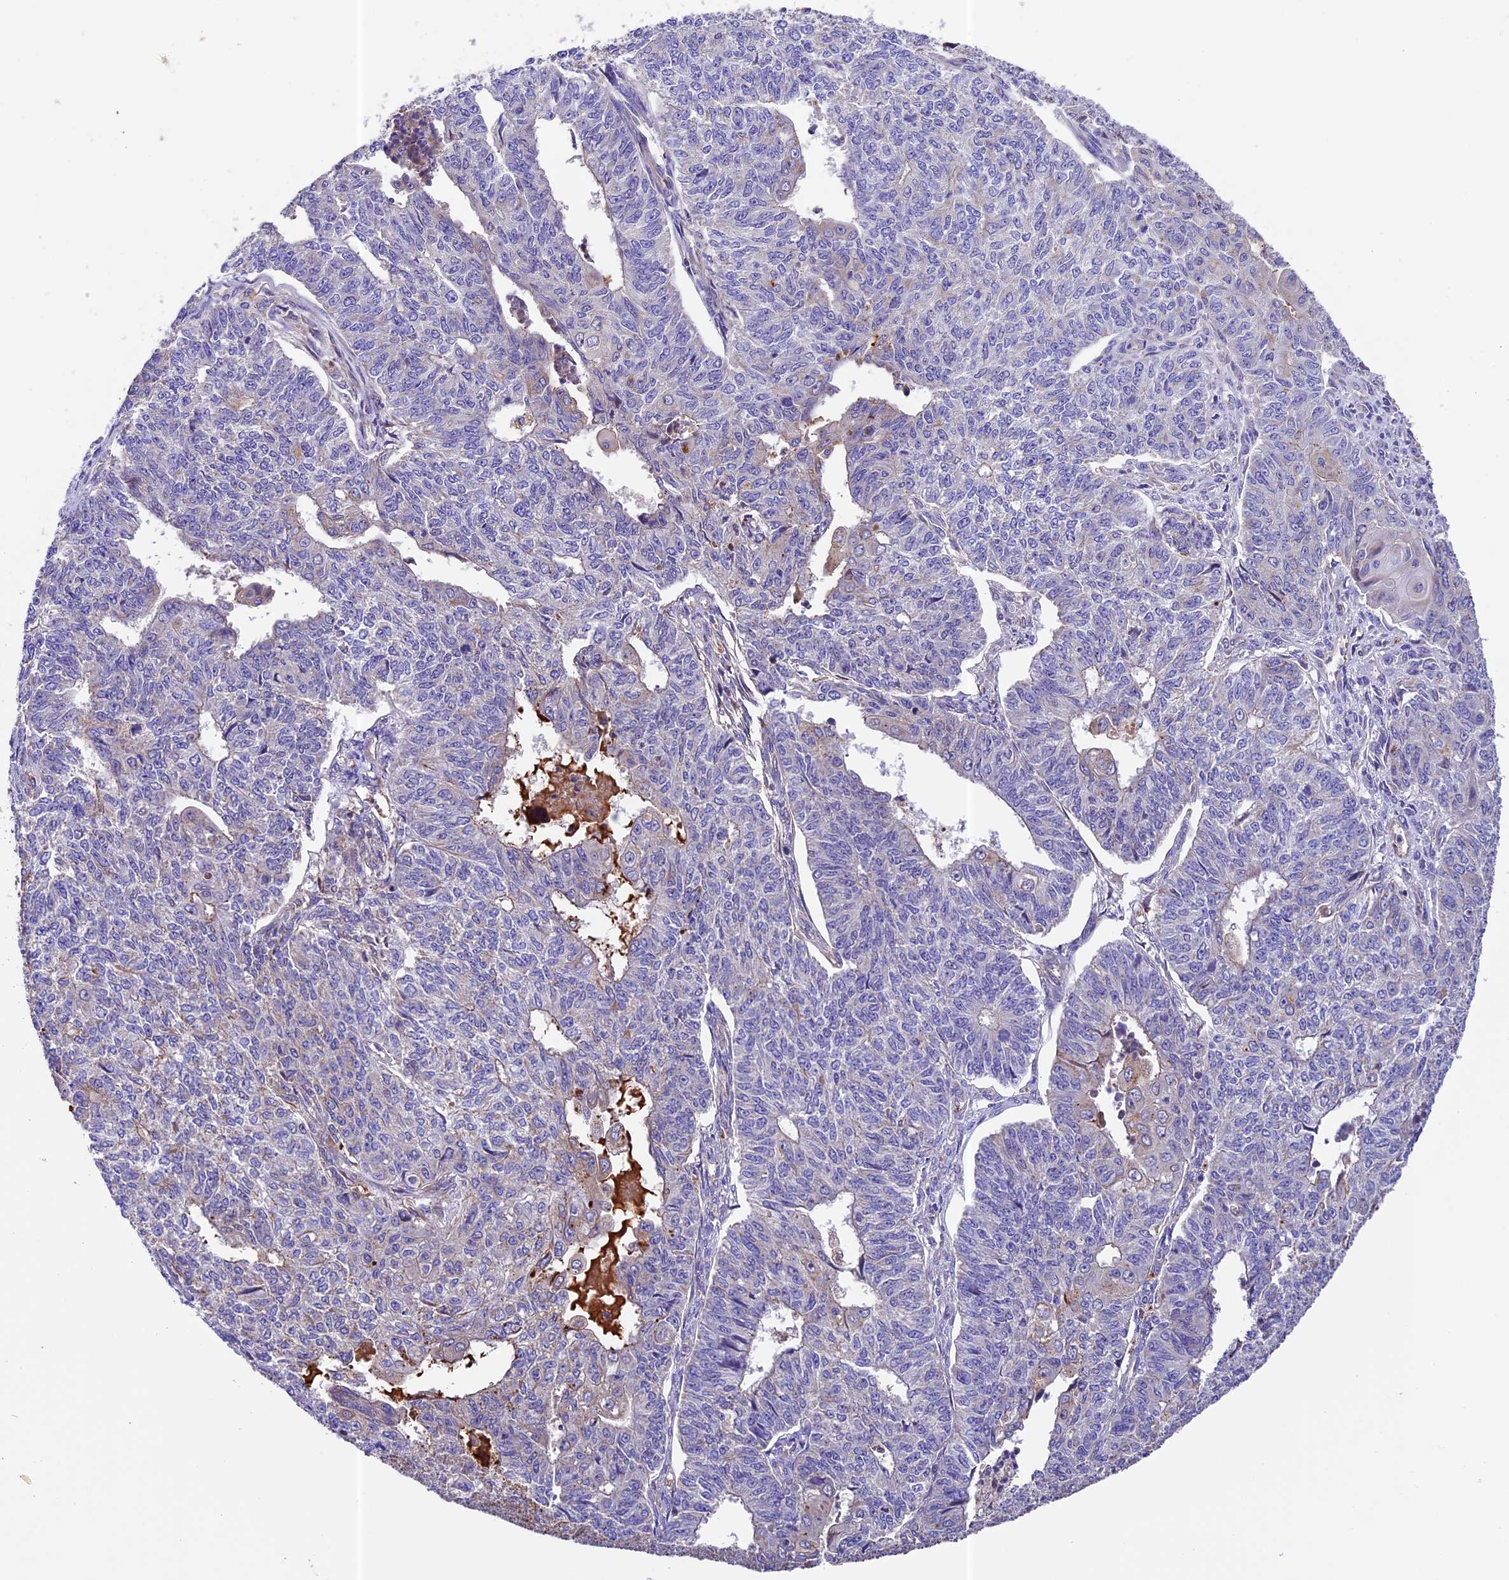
{"staining": {"intensity": "negative", "quantity": "none", "location": "none"}, "tissue": "endometrial cancer", "cell_type": "Tumor cells", "image_type": "cancer", "snomed": [{"axis": "morphology", "description": "Adenocarcinoma, NOS"}, {"axis": "topography", "description": "Endometrium"}], "caption": "Micrograph shows no protein staining in tumor cells of endometrial cancer tissue.", "gene": "METTL22", "patient": {"sex": "female", "age": 32}}